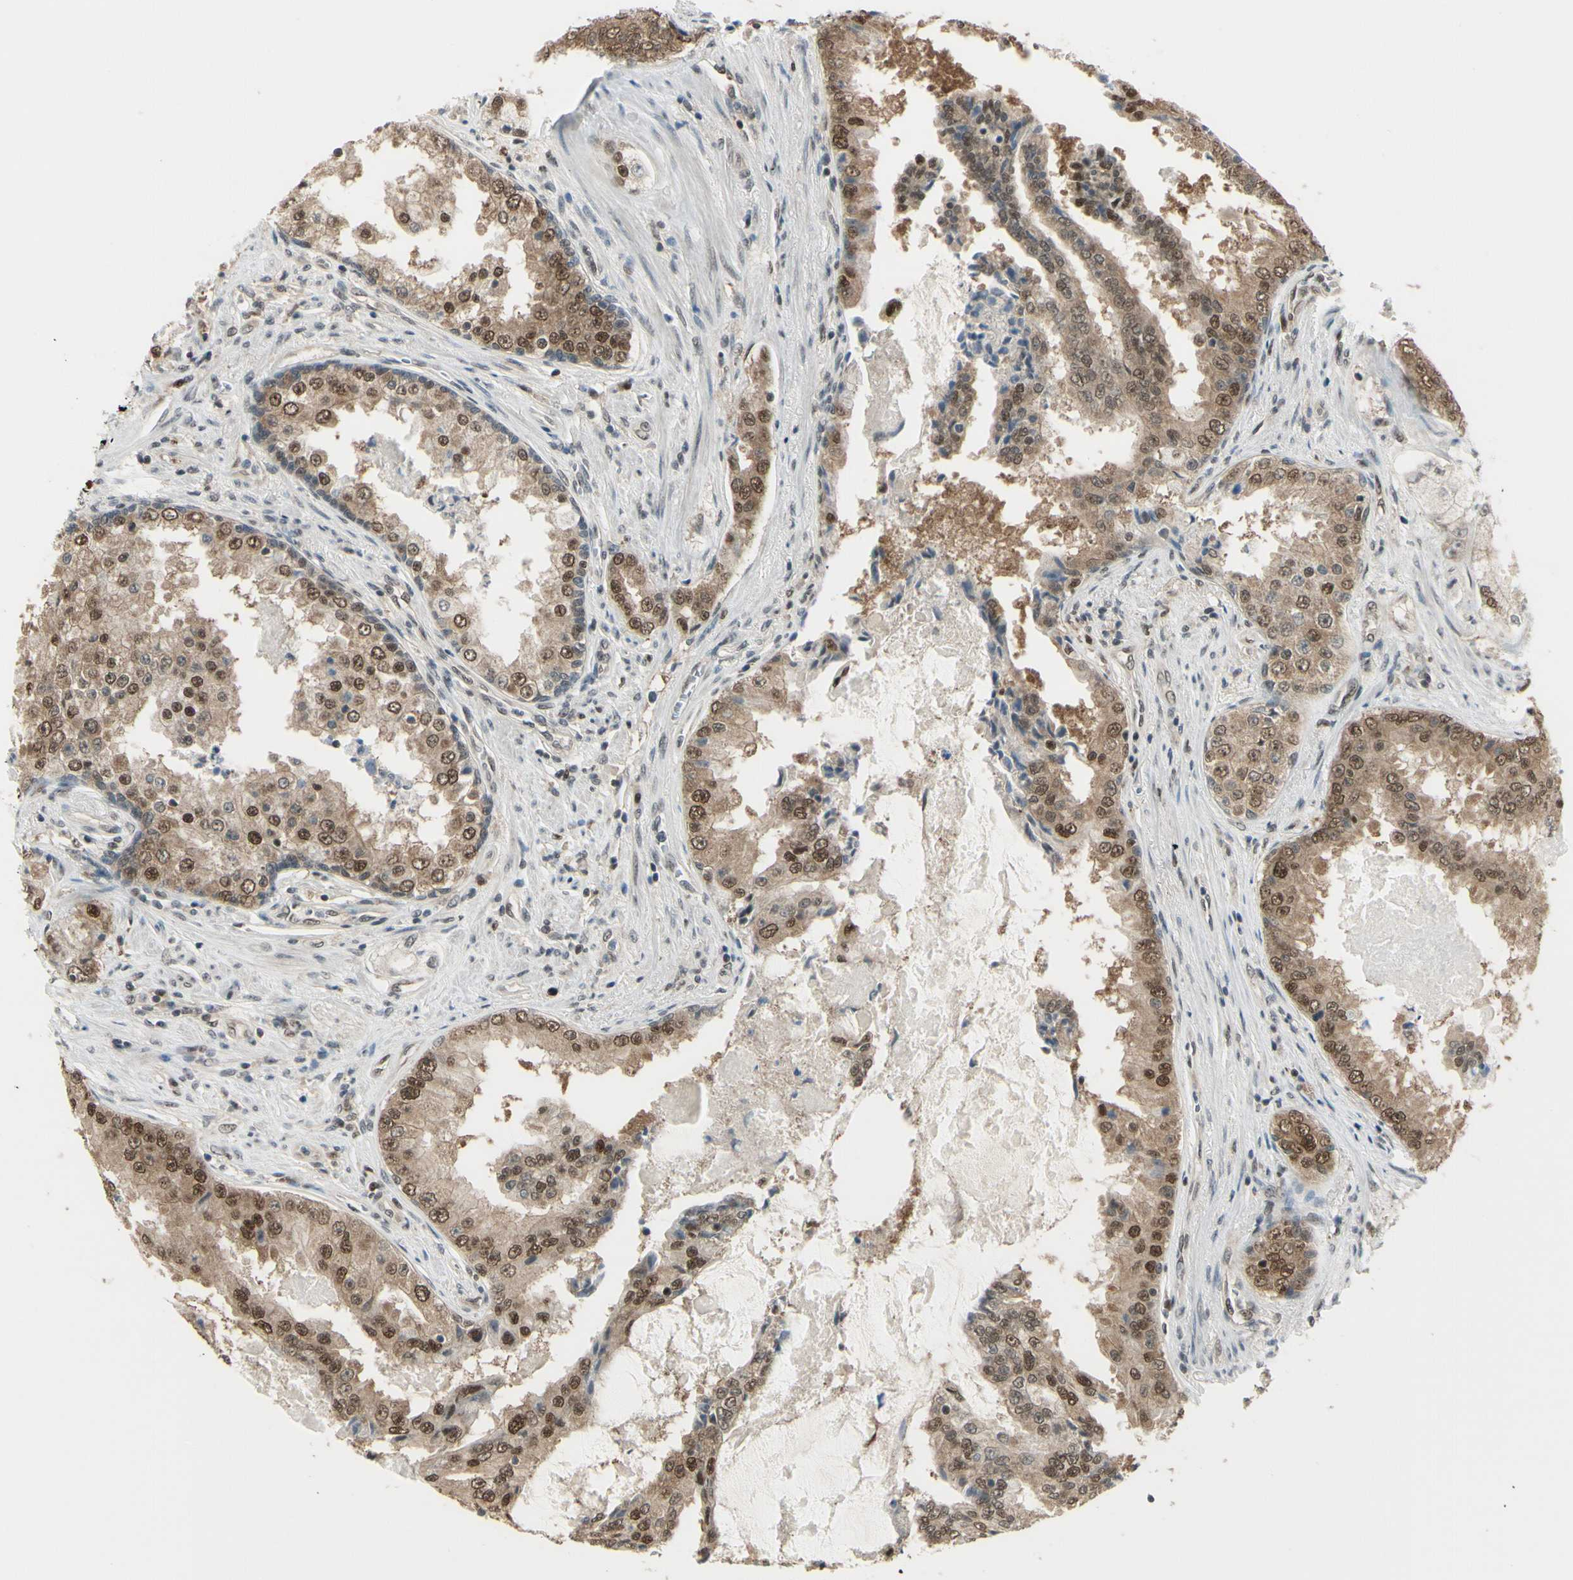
{"staining": {"intensity": "moderate", "quantity": ">75%", "location": "cytoplasmic/membranous,nuclear"}, "tissue": "prostate cancer", "cell_type": "Tumor cells", "image_type": "cancer", "snomed": [{"axis": "morphology", "description": "Adenocarcinoma, High grade"}, {"axis": "topography", "description": "Prostate"}], "caption": "There is medium levels of moderate cytoplasmic/membranous and nuclear positivity in tumor cells of adenocarcinoma (high-grade) (prostate), as demonstrated by immunohistochemical staining (brown color).", "gene": "HSF1", "patient": {"sex": "male", "age": 73}}